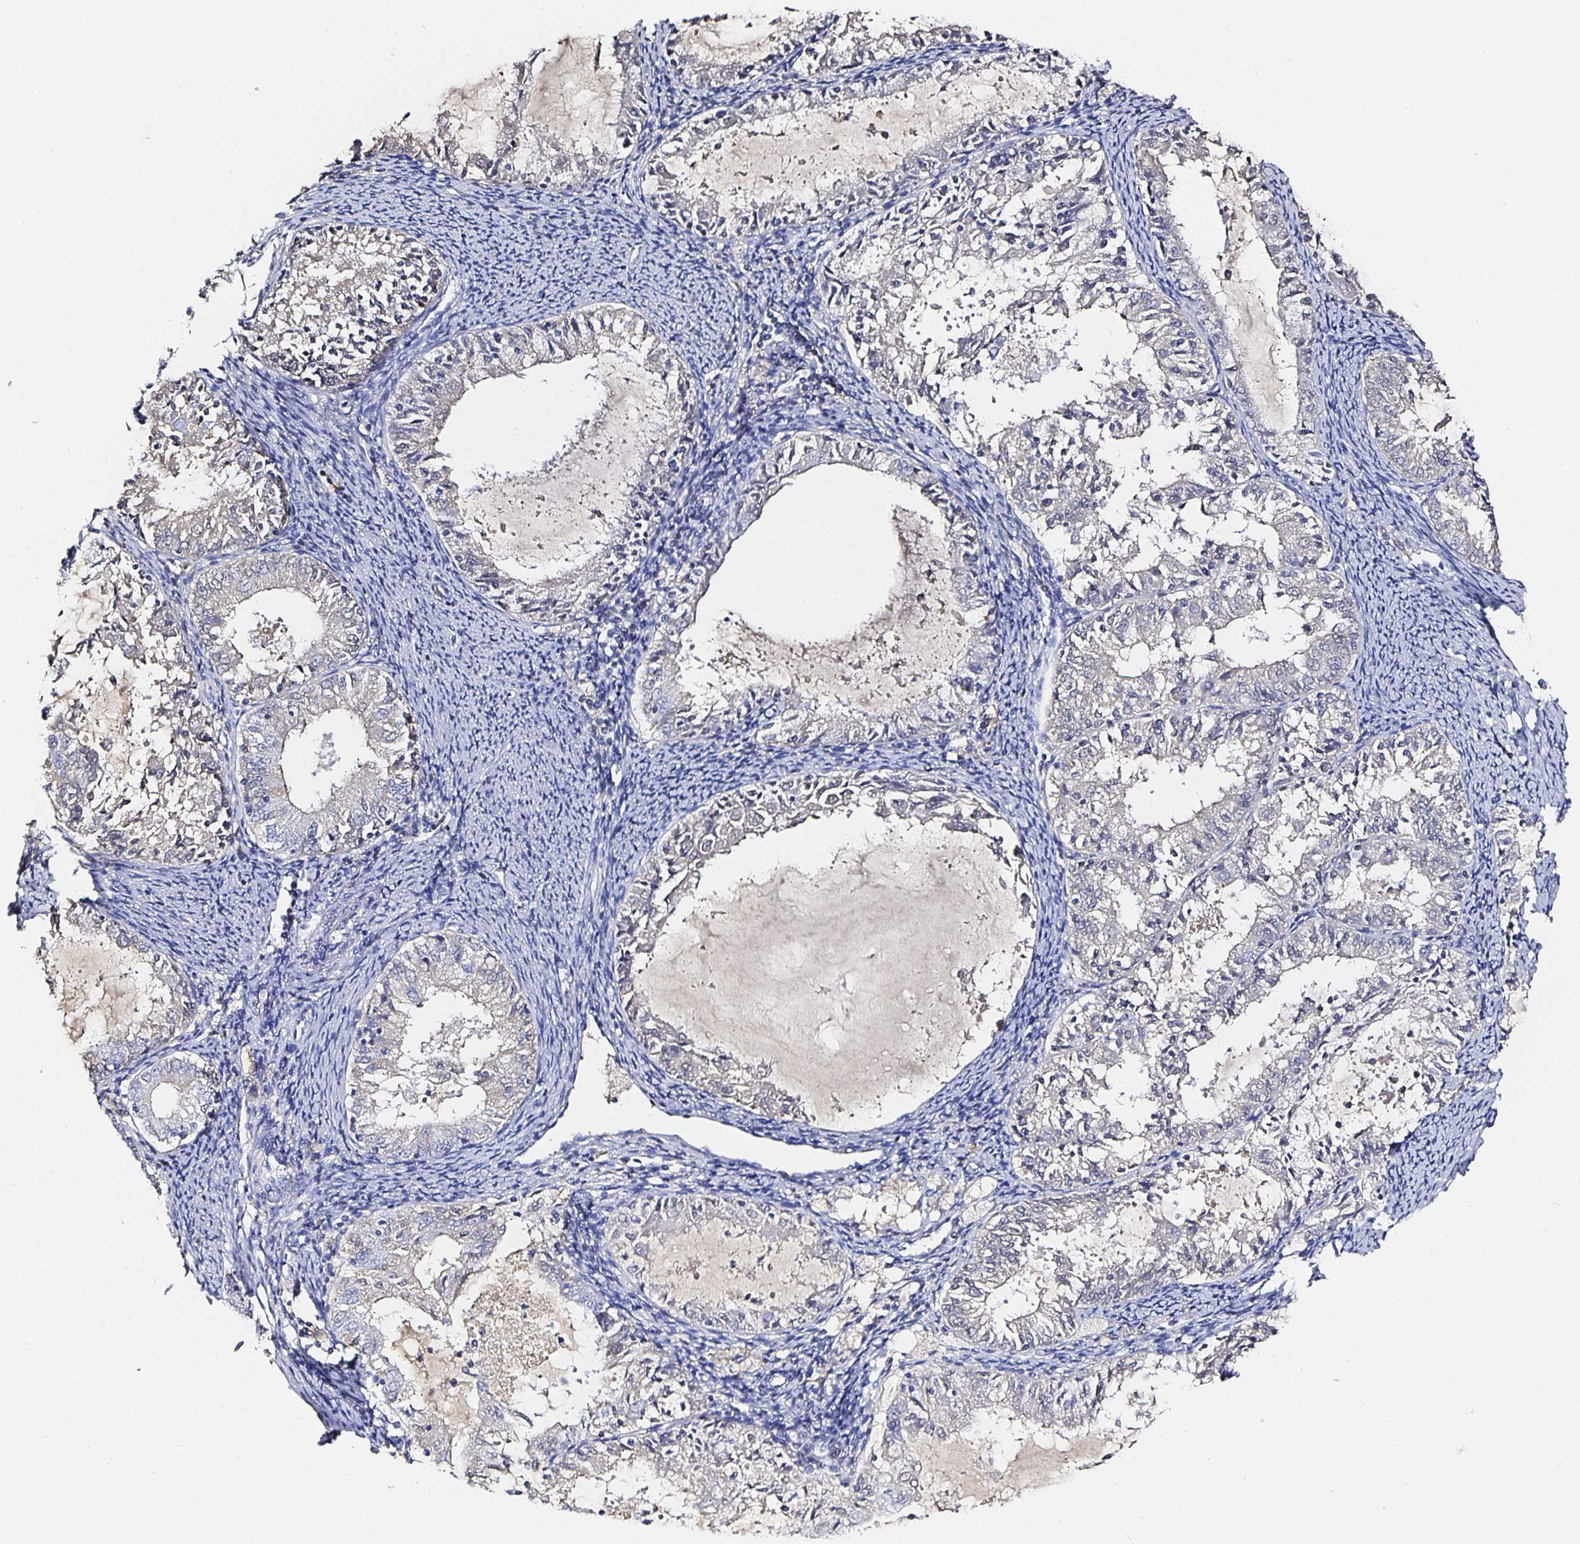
{"staining": {"intensity": "negative", "quantity": "none", "location": "none"}, "tissue": "endometrial cancer", "cell_type": "Tumor cells", "image_type": "cancer", "snomed": [{"axis": "morphology", "description": "Adenocarcinoma, NOS"}, {"axis": "topography", "description": "Endometrium"}], "caption": "Endometrial cancer (adenocarcinoma) was stained to show a protein in brown. There is no significant staining in tumor cells.", "gene": "TTR", "patient": {"sex": "female", "age": 57}}